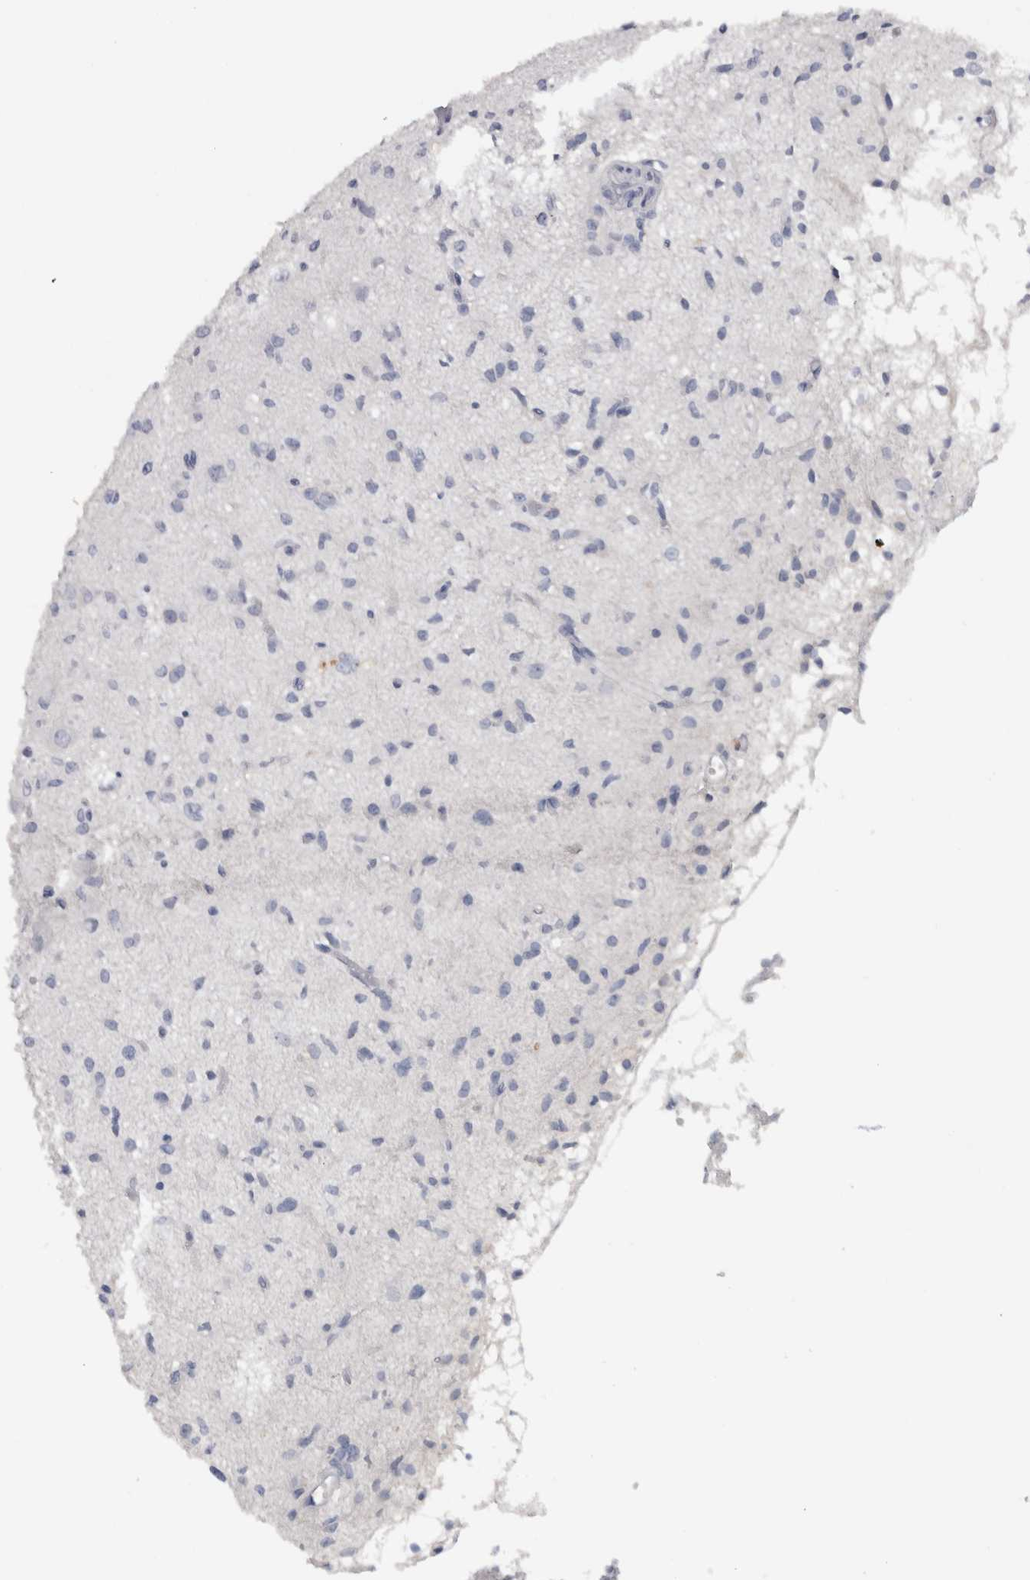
{"staining": {"intensity": "negative", "quantity": "none", "location": "none"}, "tissue": "glioma", "cell_type": "Tumor cells", "image_type": "cancer", "snomed": [{"axis": "morphology", "description": "Glioma, malignant, High grade"}, {"axis": "topography", "description": "Brain"}], "caption": "High magnification brightfield microscopy of glioma stained with DAB (3,3'-diaminobenzidine) (brown) and counterstained with hematoxylin (blue): tumor cells show no significant expression.", "gene": "CD63", "patient": {"sex": "female", "age": 59}}